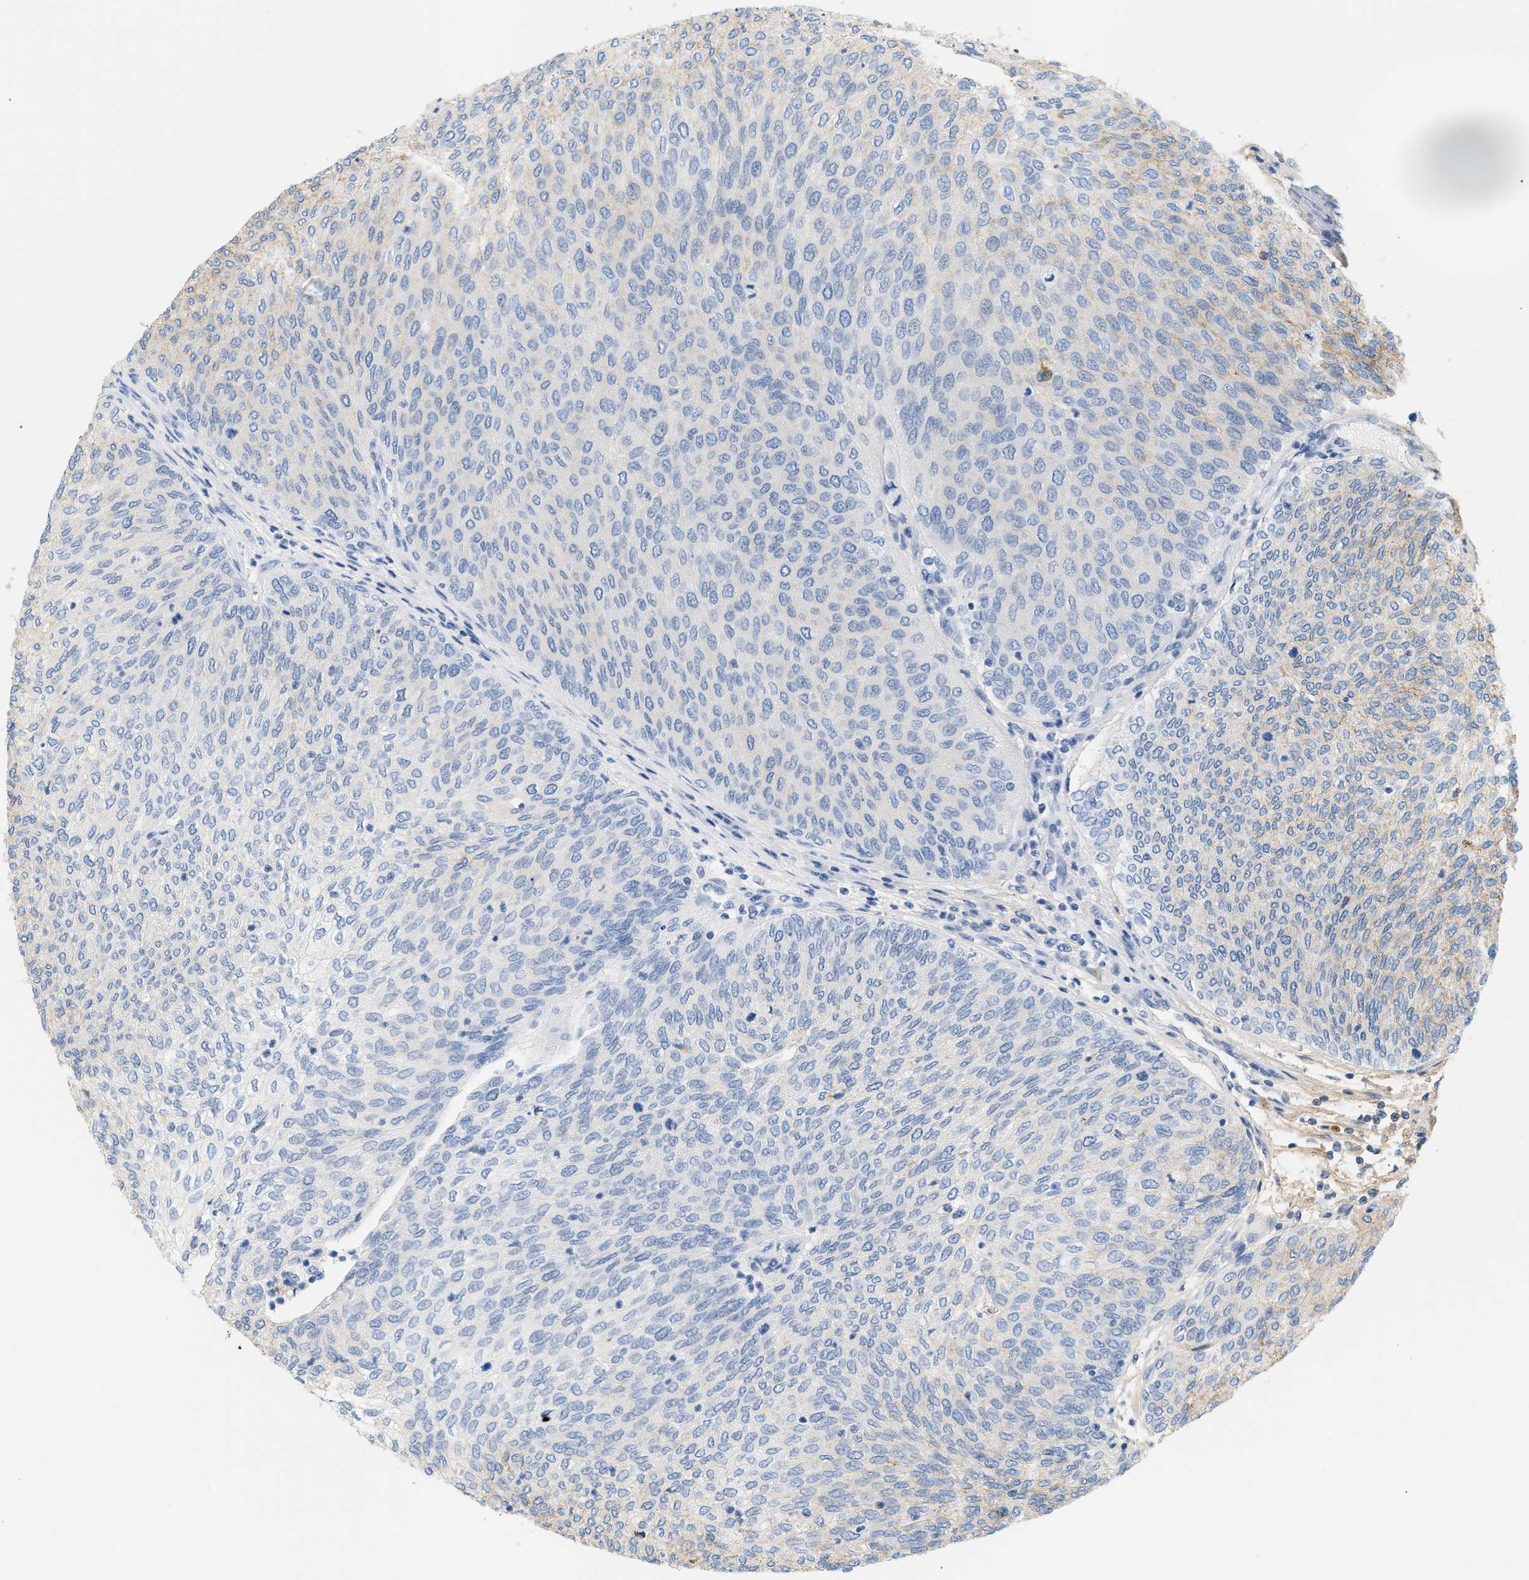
{"staining": {"intensity": "negative", "quantity": "none", "location": "none"}, "tissue": "urothelial cancer", "cell_type": "Tumor cells", "image_type": "cancer", "snomed": [{"axis": "morphology", "description": "Urothelial carcinoma, Low grade"}, {"axis": "topography", "description": "Urinary bladder"}], "caption": "DAB (3,3'-diaminobenzidine) immunohistochemical staining of low-grade urothelial carcinoma exhibits no significant expression in tumor cells.", "gene": "CFH", "patient": {"sex": "female", "age": 79}}